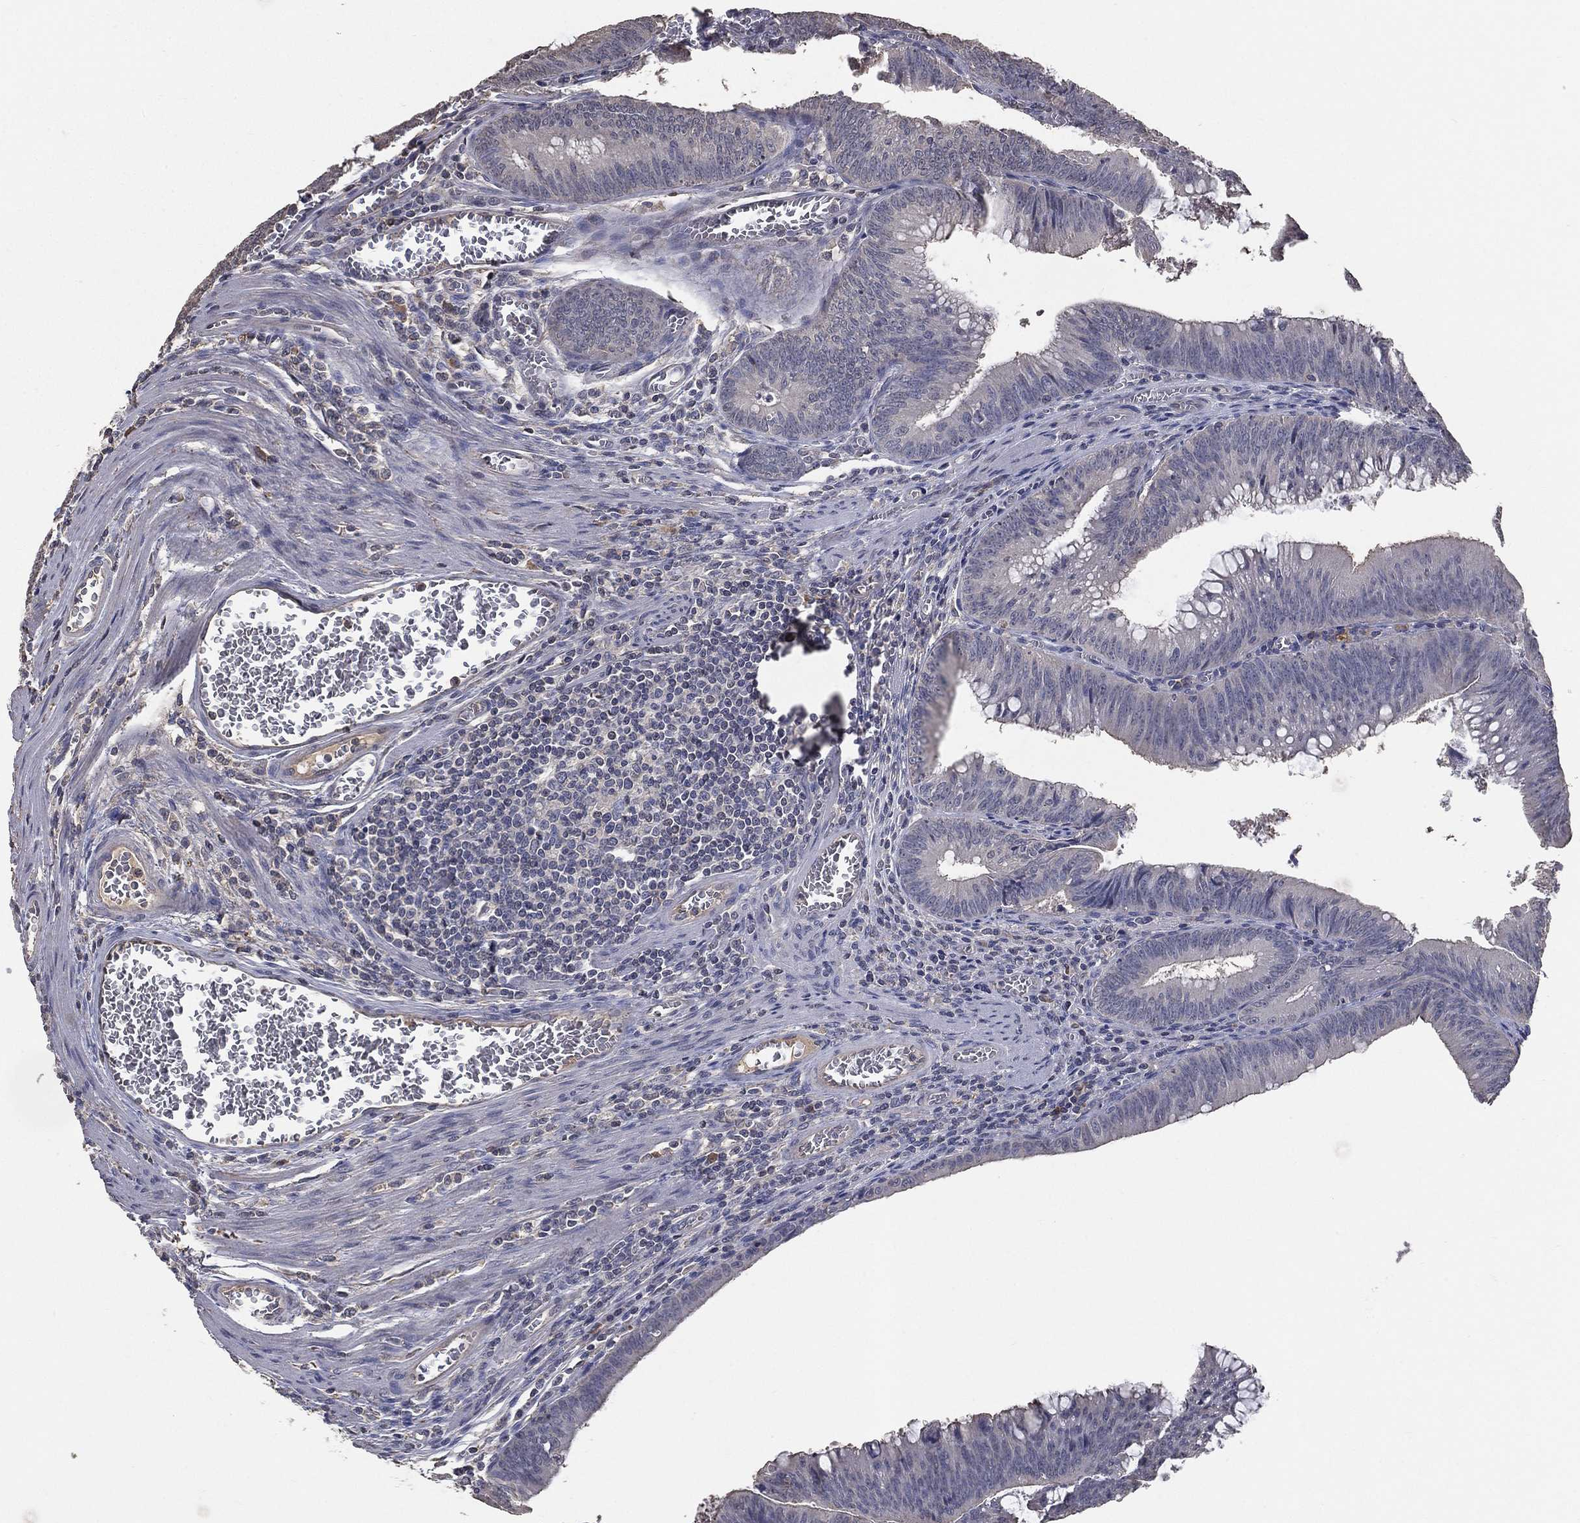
{"staining": {"intensity": "negative", "quantity": "none", "location": "none"}, "tissue": "colorectal cancer", "cell_type": "Tumor cells", "image_type": "cancer", "snomed": [{"axis": "morphology", "description": "Adenocarcinoma, NOS"}, {"axis": "topography", "description": "Rectum"}], "caption": "Colorectal adenocarcinoma was stained to show a protein in brown. There is no significant expression in tumor cells.", "gene": "SNAP25", "patient": {"sex": "female", "age": 72}}